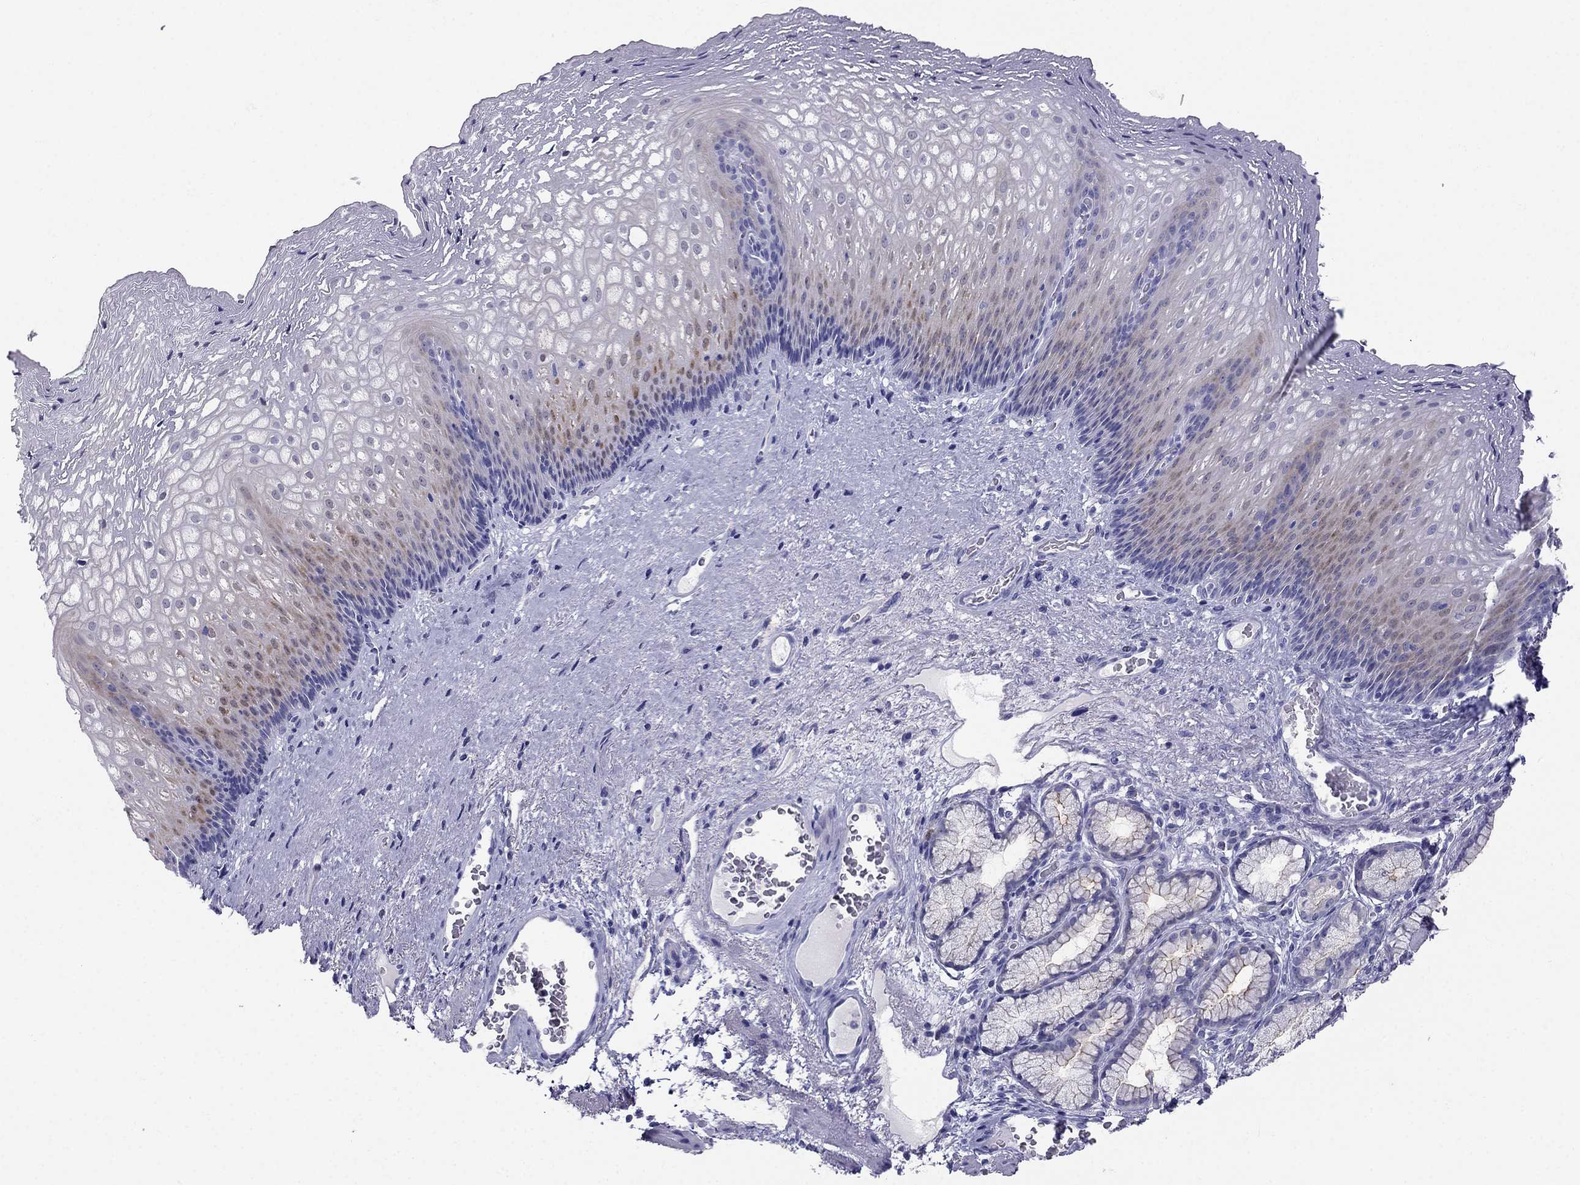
{"staining": {"intensity": "weak", "quantity": "<25%", "location": "cytoplasmic/membranous"}, "tissue": "esophagus", "cell_type": "Squamous epithelial cells", "image_type": "normal", "snomed": [{"axis": "morphology", "description": "Normal tissue, NOS"}, {"axis": "topography", "description": "Esophagus"}], "caption": "A high-resolution micrograph shows IHC staining of unremarkable esophagus, which shows no significant positivity in squamous epithelial cells.", "gene": "RFLNA", "patient": {"sex": "male", "age": 76}}